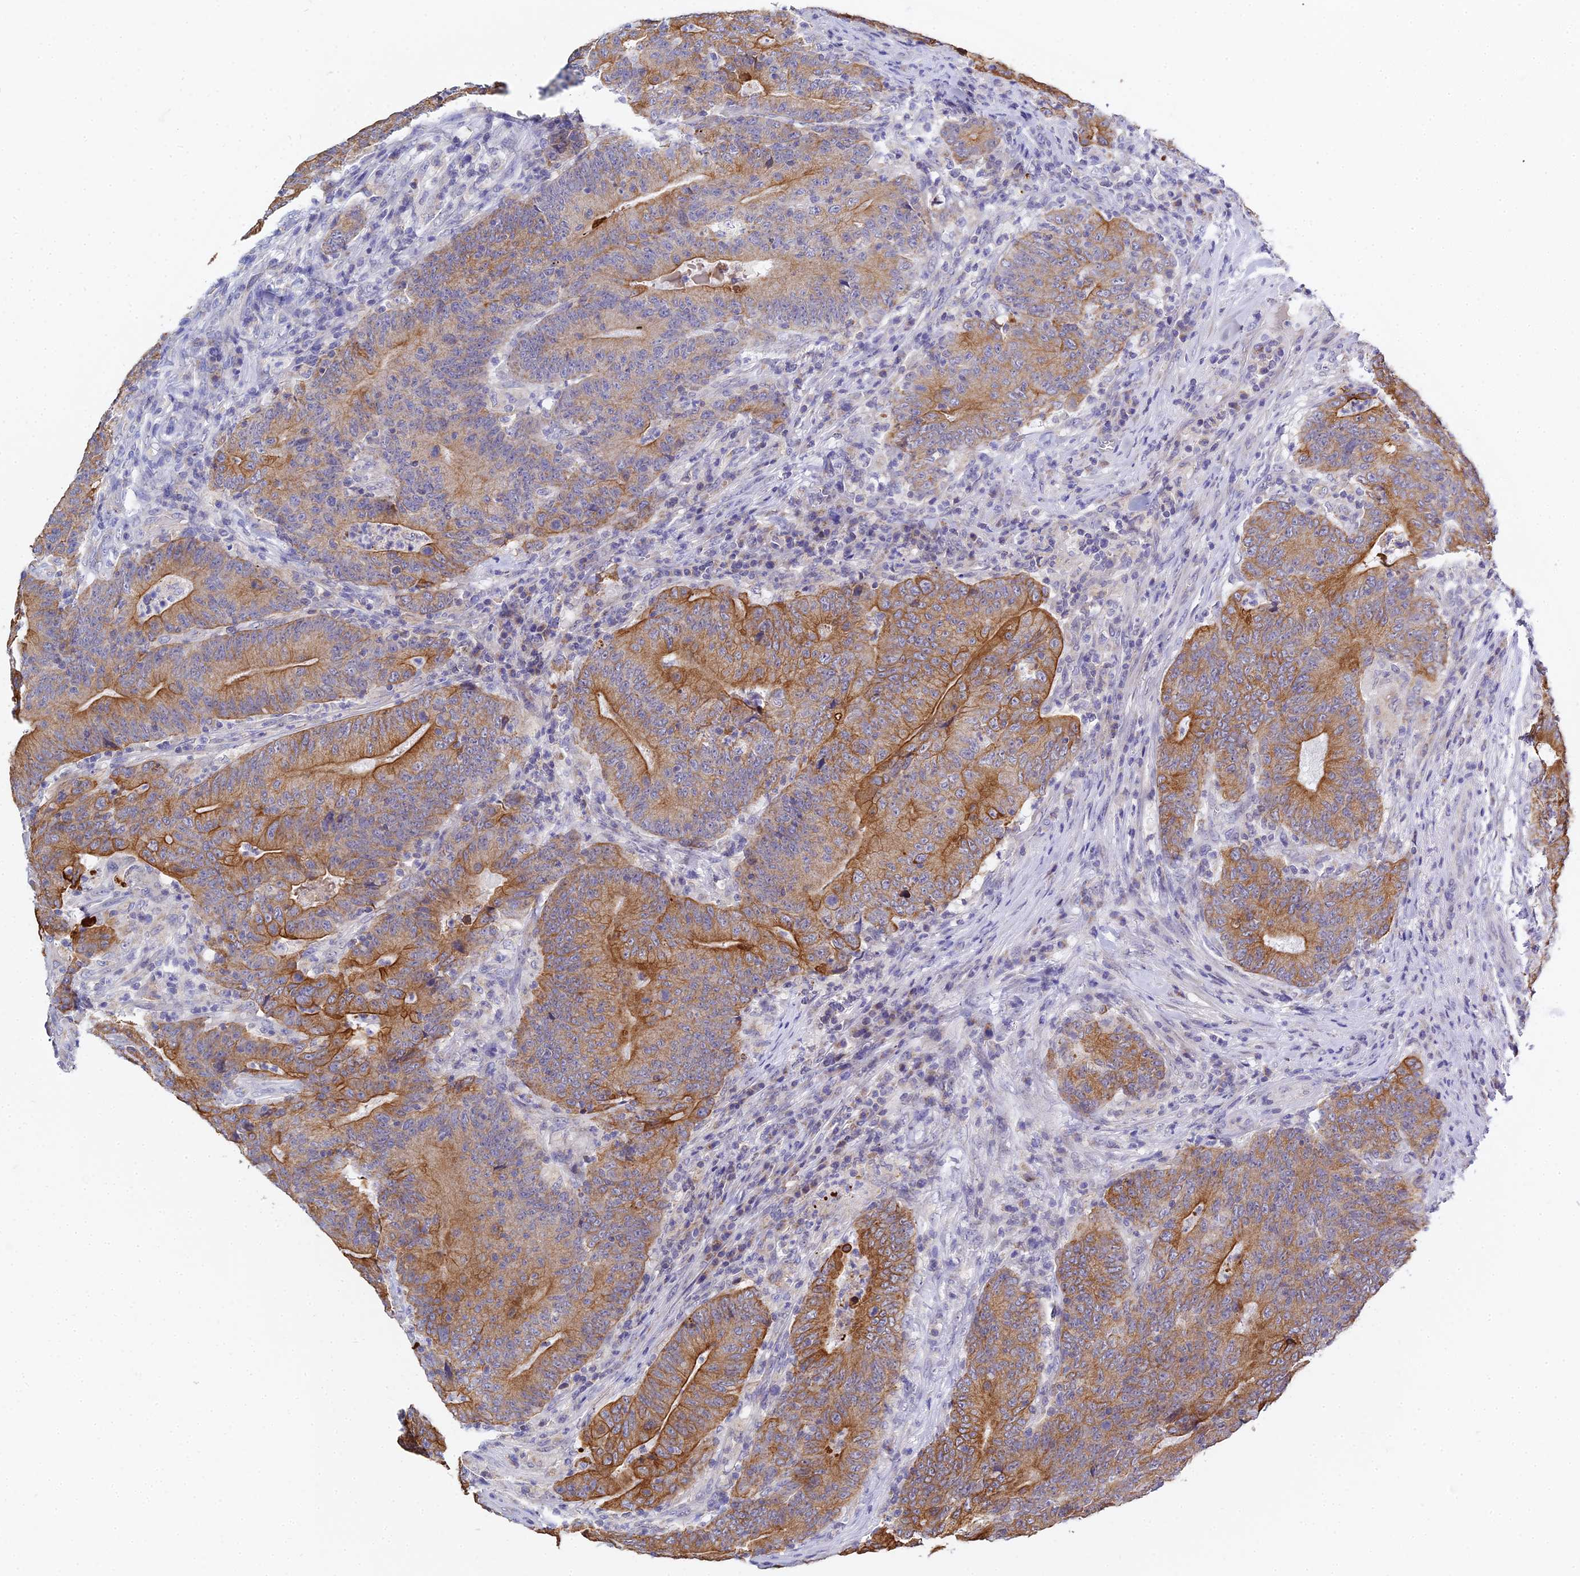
{"staining": {"intensity": "strong", "quantity": ">75%", "location": "cytoplasmic/membranous"}, "tissue": "colorectal cancer", "cell_type": "Tumor cells", "image_type": "cancer", "snomed": [{"axis": "morphology", "description": "Normal tissue, NOS"}, {"axis": "morphology", "description": "Adenocarcinoma, NOS"}, {"axis": "topography", "description": "Colon"}], "caption": "This is an image of immunohistochemistry staining of colorectal adenocarcinoma, which shows strong staining in the cytoplasmic/membranous of tumor cells.", "gene": "ZXDA", "patient": {"sex": "female", "age": 75}}